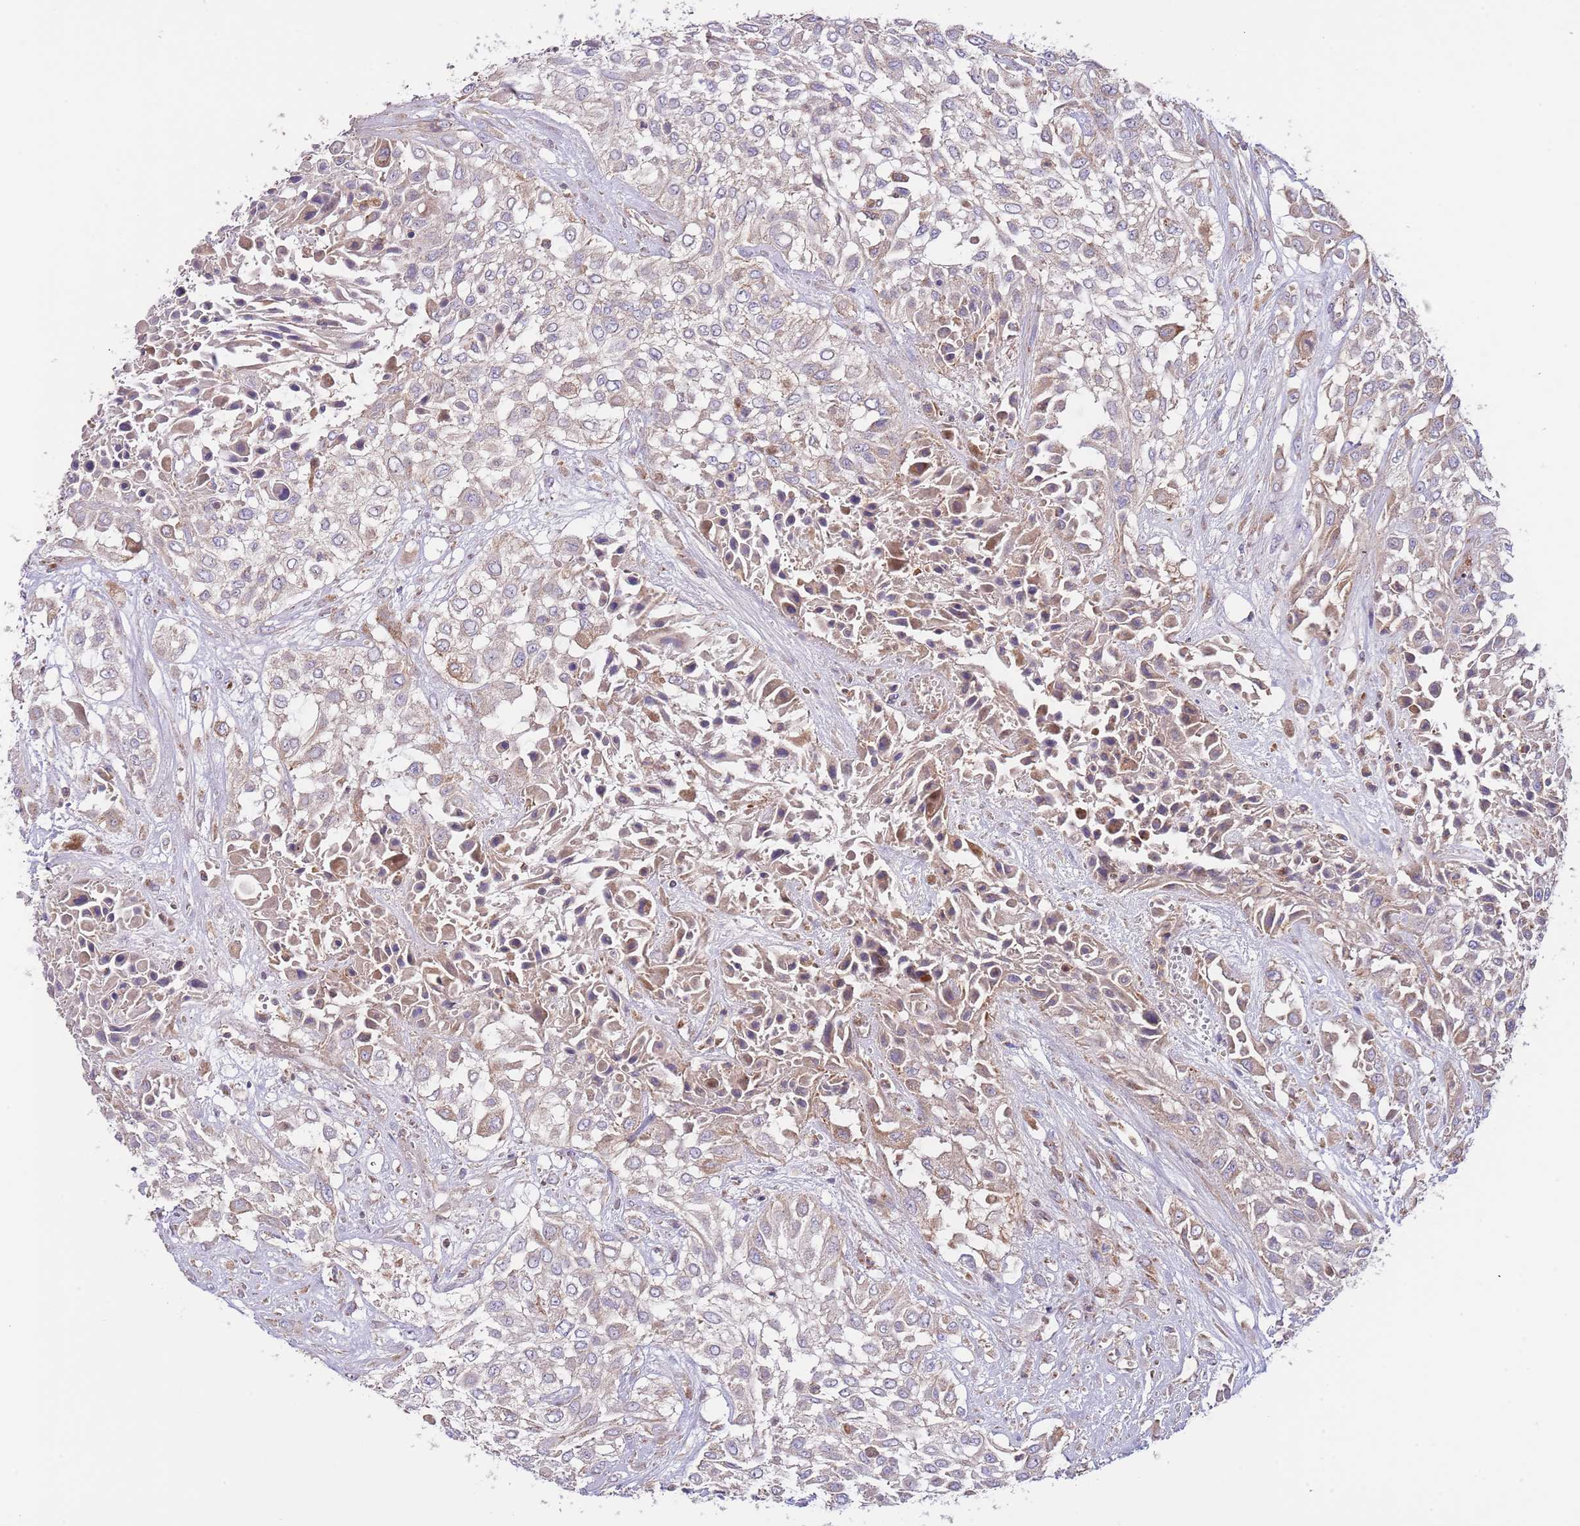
{"staining": {"intensity": "moderate", "quantity": "25%-75%", "location": "cytoplasmic/membranous"}, "tissue": "urothelial cancer", "cell_type": "Tumor cells", "image_type": "cancer", "snomed": [{"axis": "morphology", "description": "Urothelial carcinoma, High grade"}, {"axis": "topography", "description": "Urinary bladder"}], "caption": "The immunohistochemical stain highlights moderate cytoplasmic/membranous staining in tumor cells of high-grade urothelial carcinoma tissue. (Stains: DAB in brown, nuclei in blue, Microscopy: brightfield microscopy at high magnification).", "gene": "DNAJA3", "patient": {"sex": "male", "age": 57}}